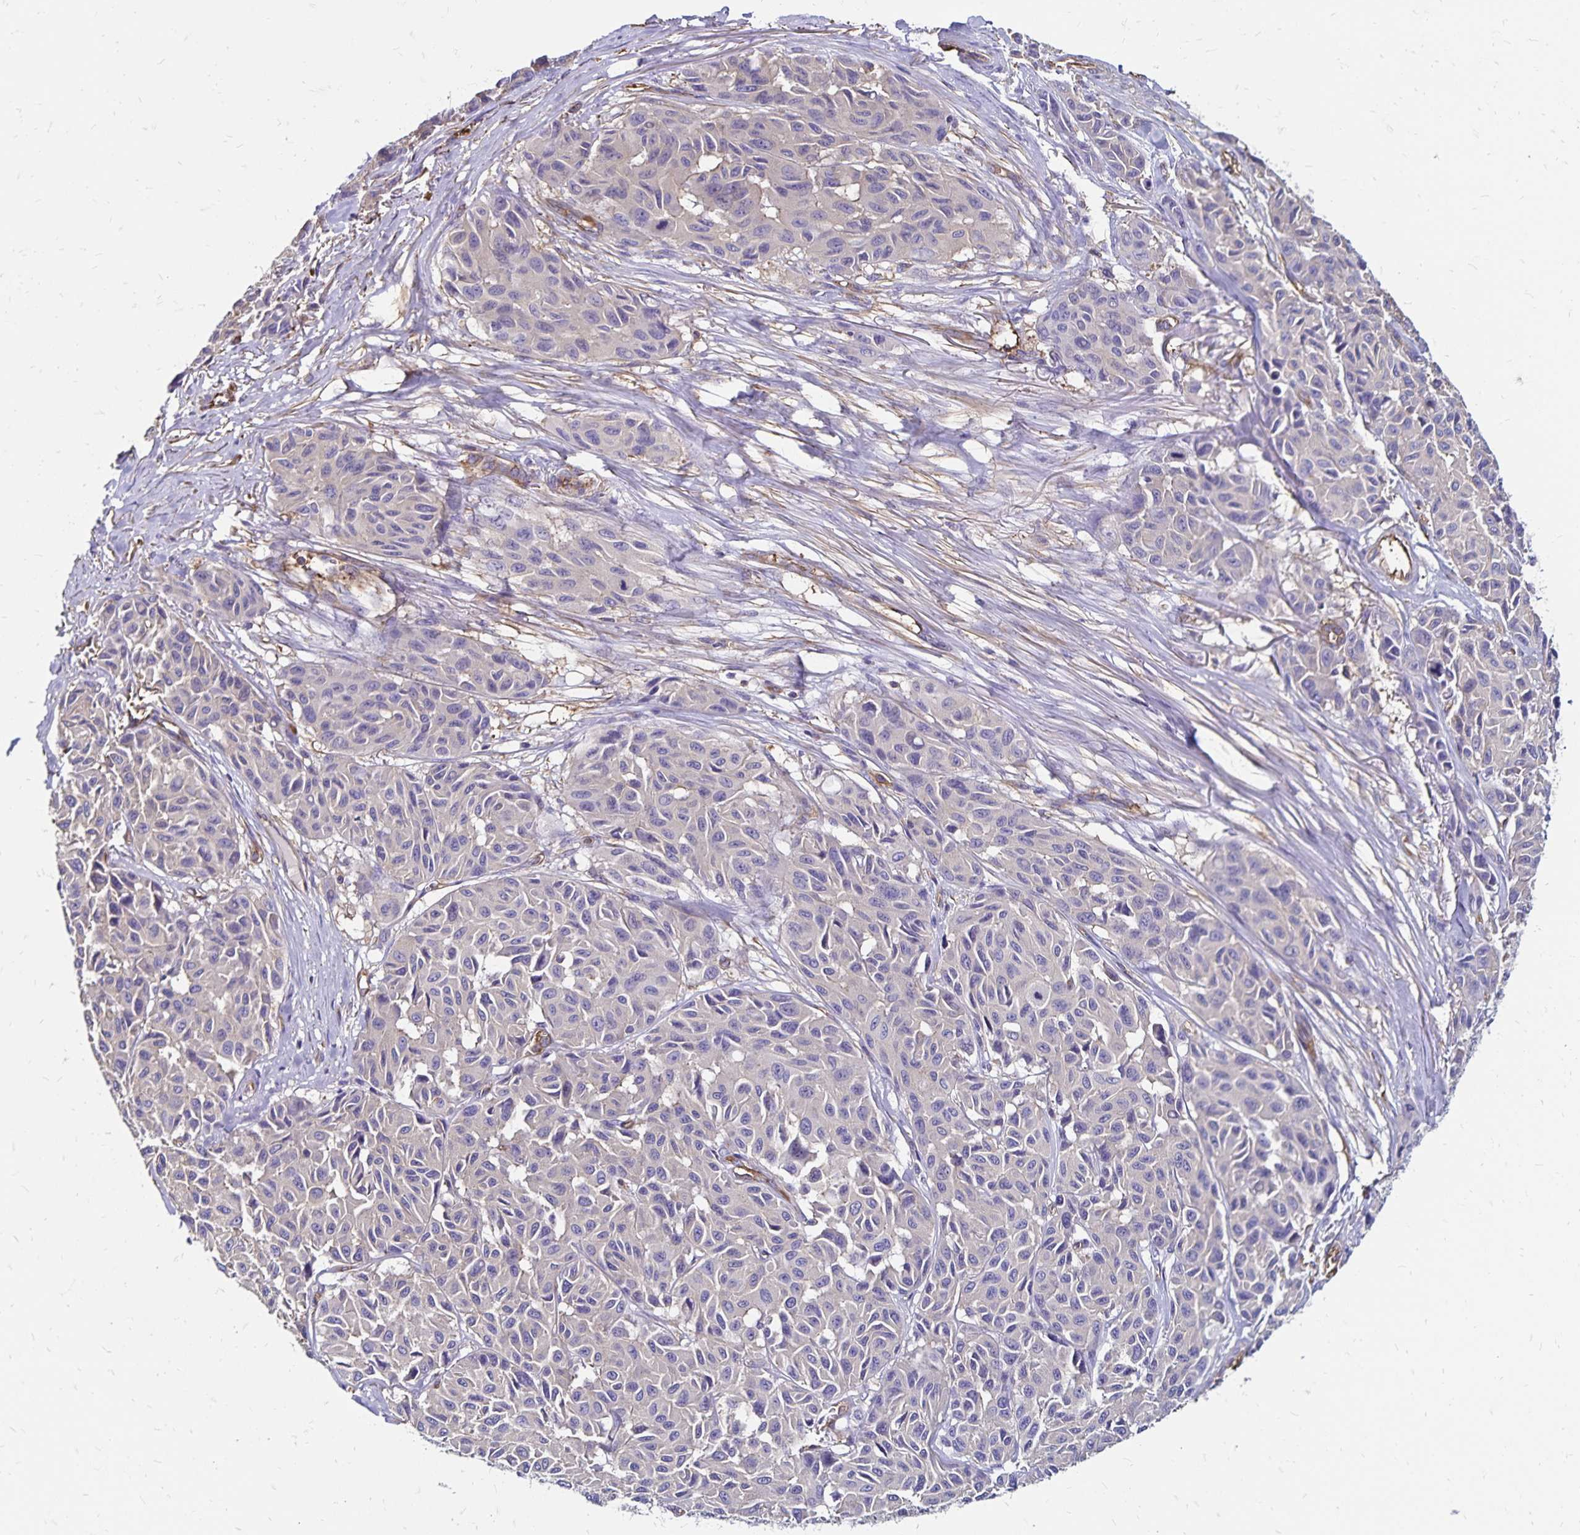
{"staining": {"intensity": "negative", "quantity": "none", "location": "none"}, "tissue": "melanoma", "cell_type": "Tumor cells", "image_type": "cancer", "snomed": [{"axis": "morphology", "description": "Malignant melanoma, NOS"}, {"axis": "topography", "description": "Skin"}], "caption": "Immunohistochemical staining of melanoma reveals no significant positivity in tumor cells.", "gene": "RPRML", "patient": {"sex": "female", "age": 66}}